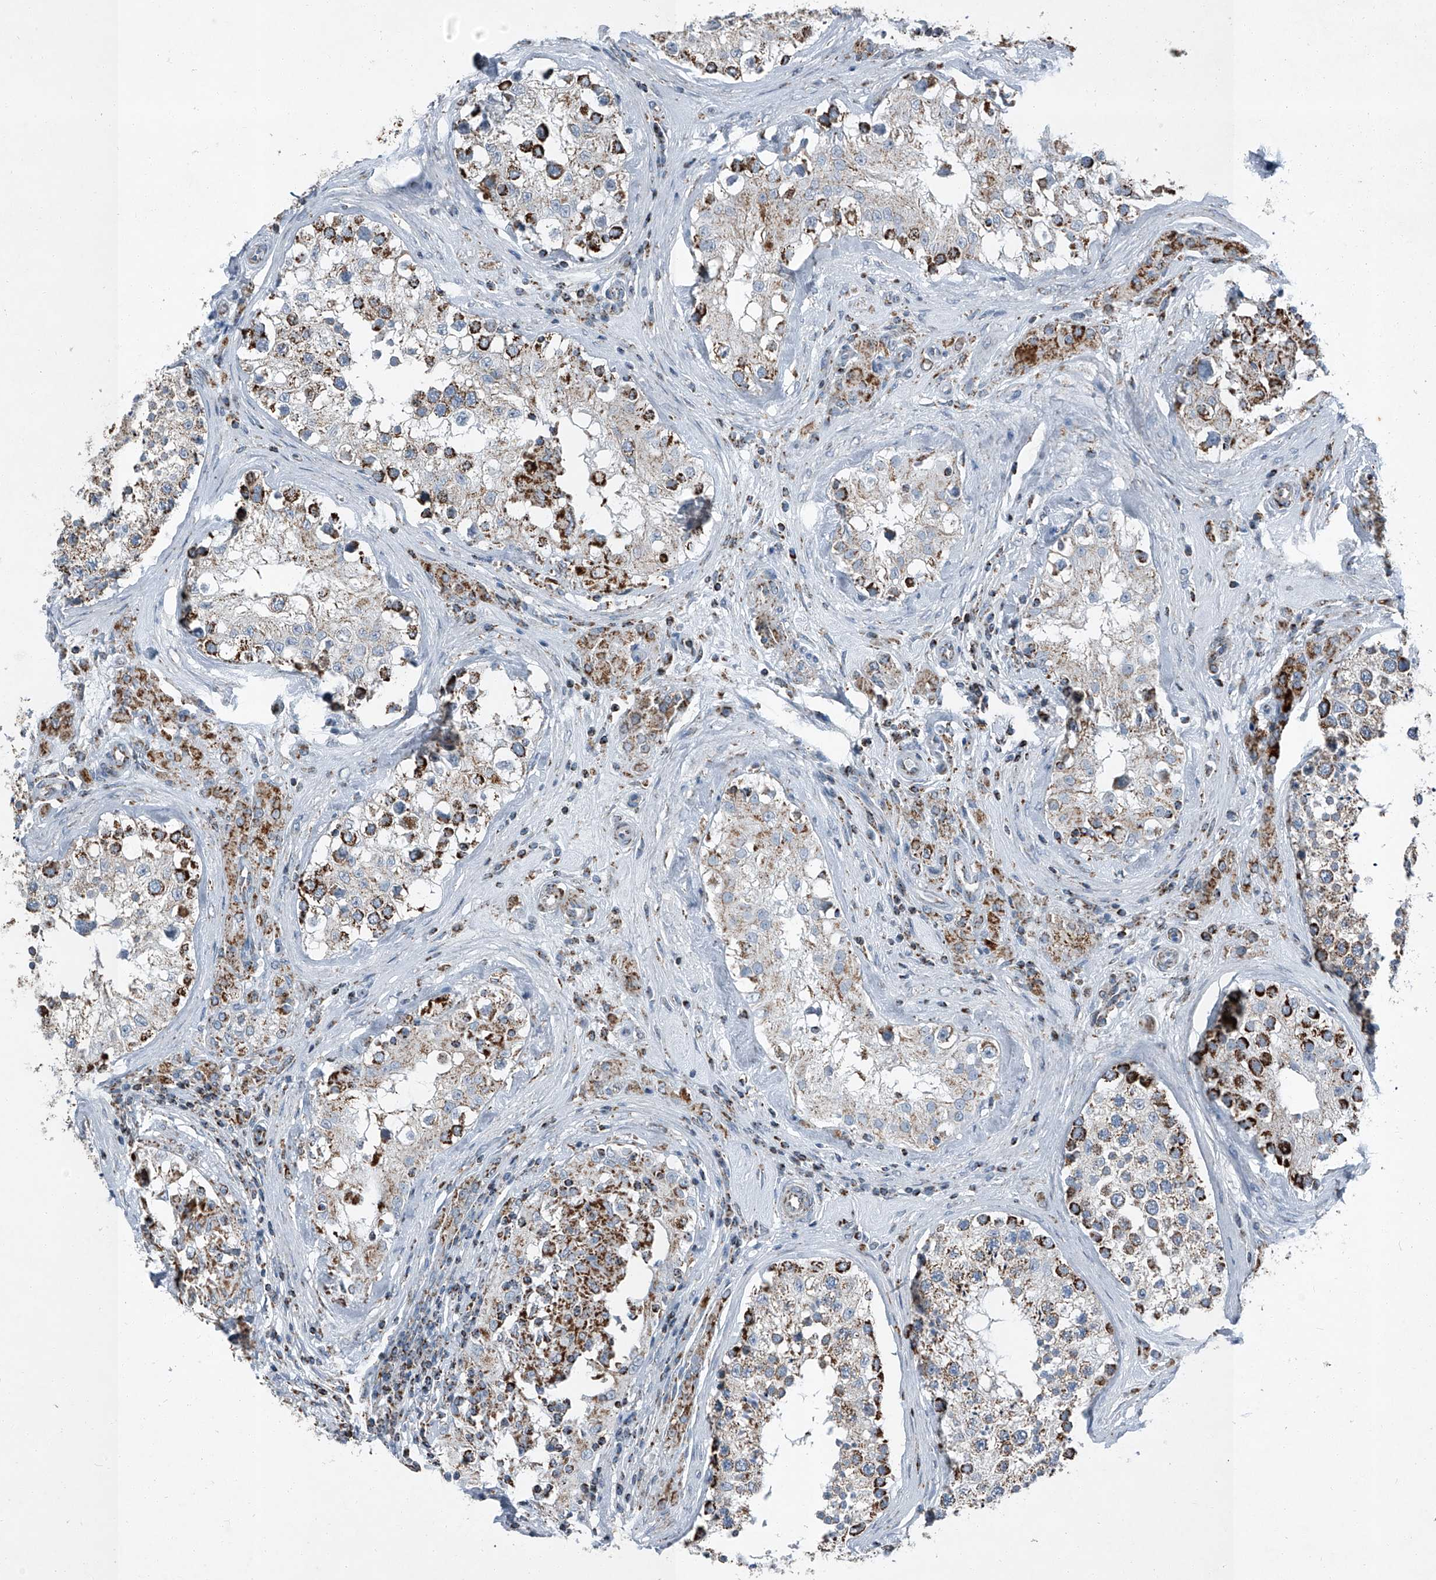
{"staining": {"intensity": "strong", "quantity": "25%-75%", "location": "cytoplasmic/membranous"}, "tissue": "testis", "cell_type": "Cells in seminiferous ducts", "image_type": "normal", "snomed": [{"axis": "morphology", "description": "Normal tissue, NOS"}, {"axis": "topography", "description": "Testis"}], "caption": "The immunohistochemical stain labels strong cytoplasmic/membranous positivity in cells in seminiferous ducts of benign testis.", "gene": "CHRNA7", "patient": {"sex": "male", "age": 46}}